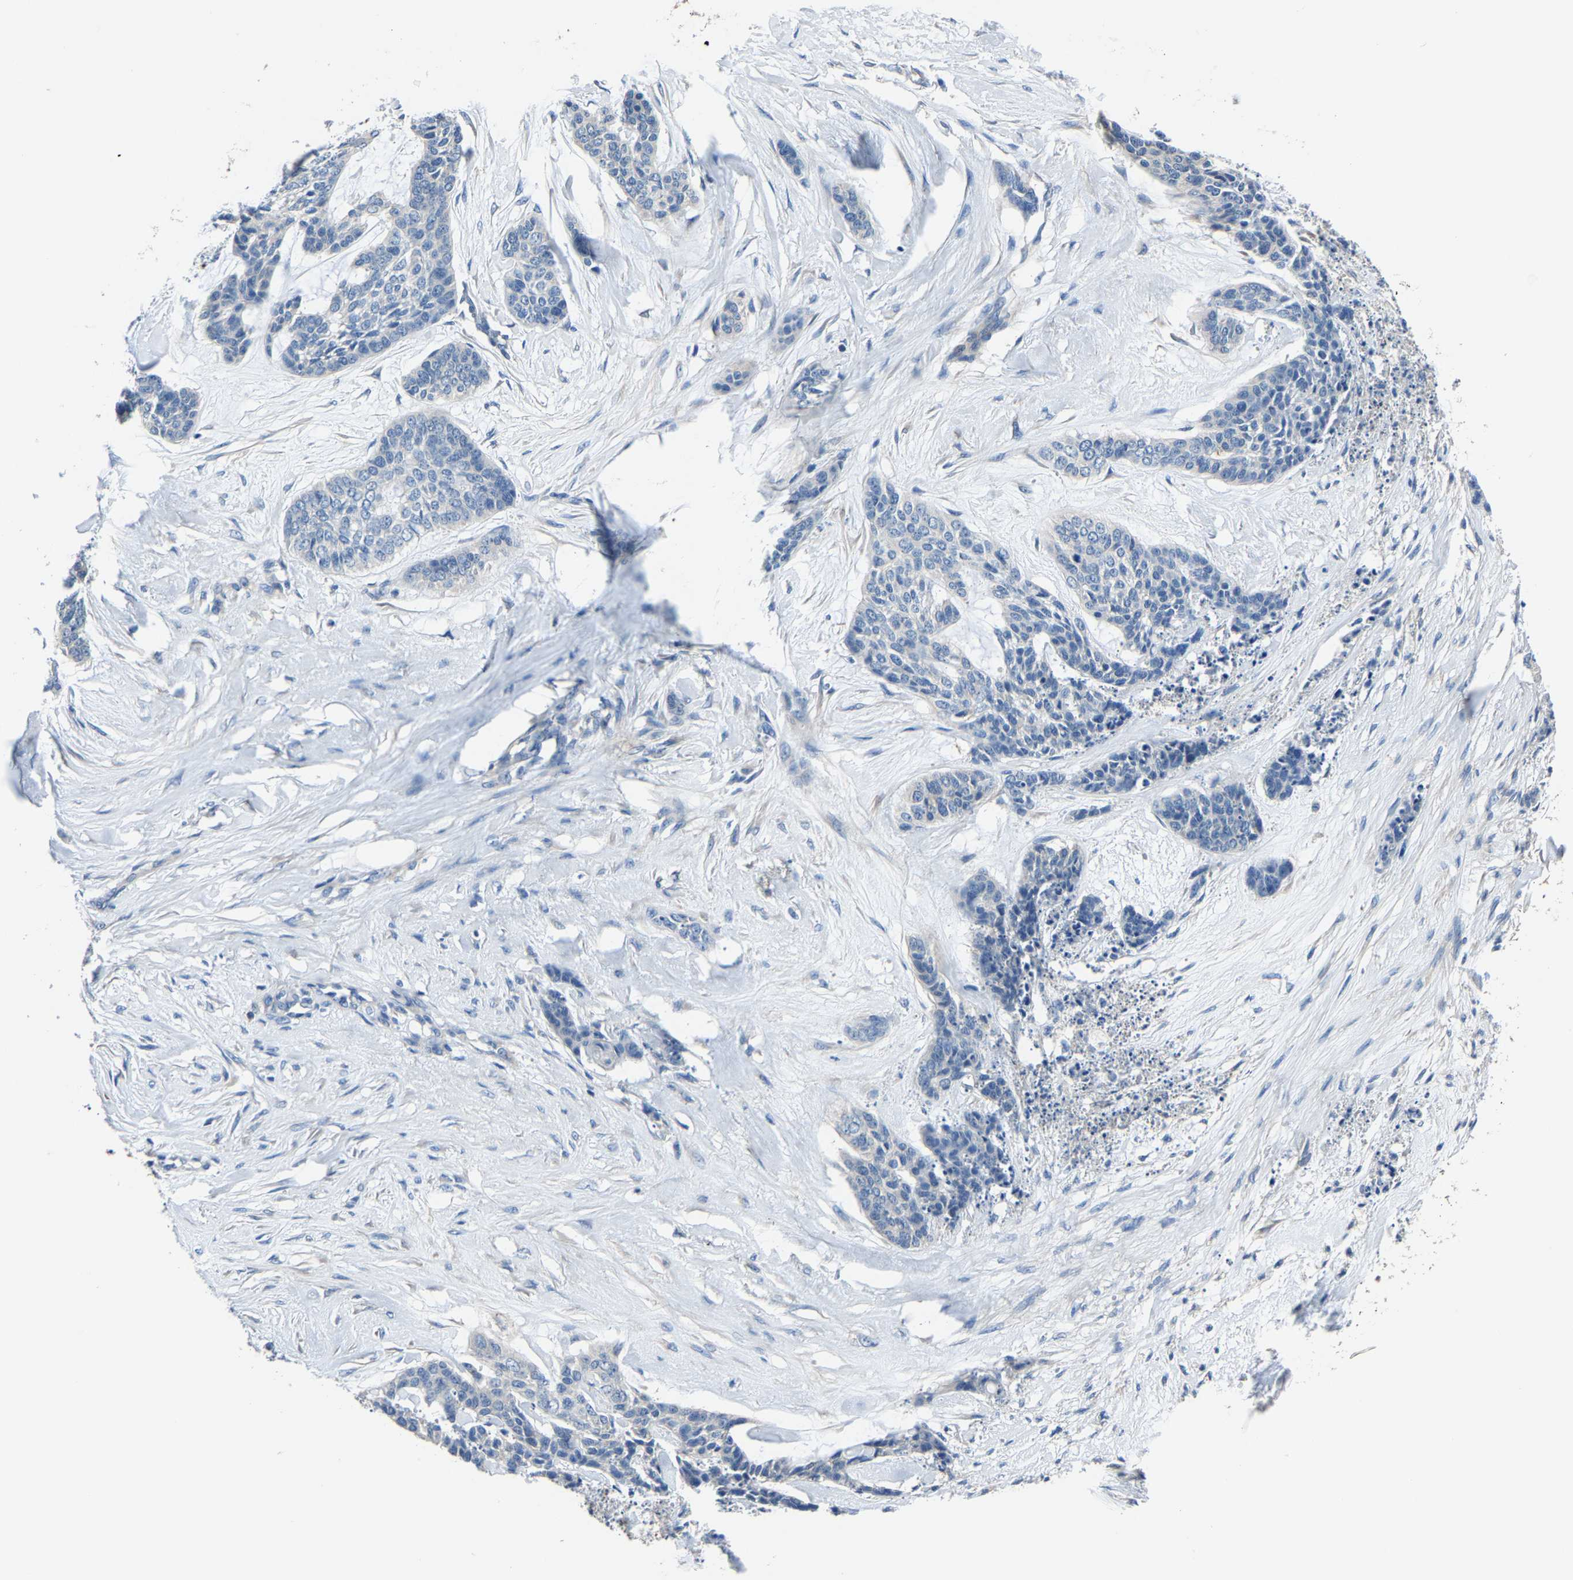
{"staining": {"intensity": "negative", "quantity": "none", "location": "none"}, "tissue": "skin cancer", "cell_type": "Tumor cells", "image_type": "cancer", "snomed": [{"axis": "morphology", "description": "Basal cell carcinoma"}, {"axis": "topography", "description": "Skin"}], "caption": "Basal cell carcinoma (skin) was stained to show a protein in brown. There is no significant expression in tumor cells.", "gene": "STRBP", "patient": {"sex": "female", "age": 64}}